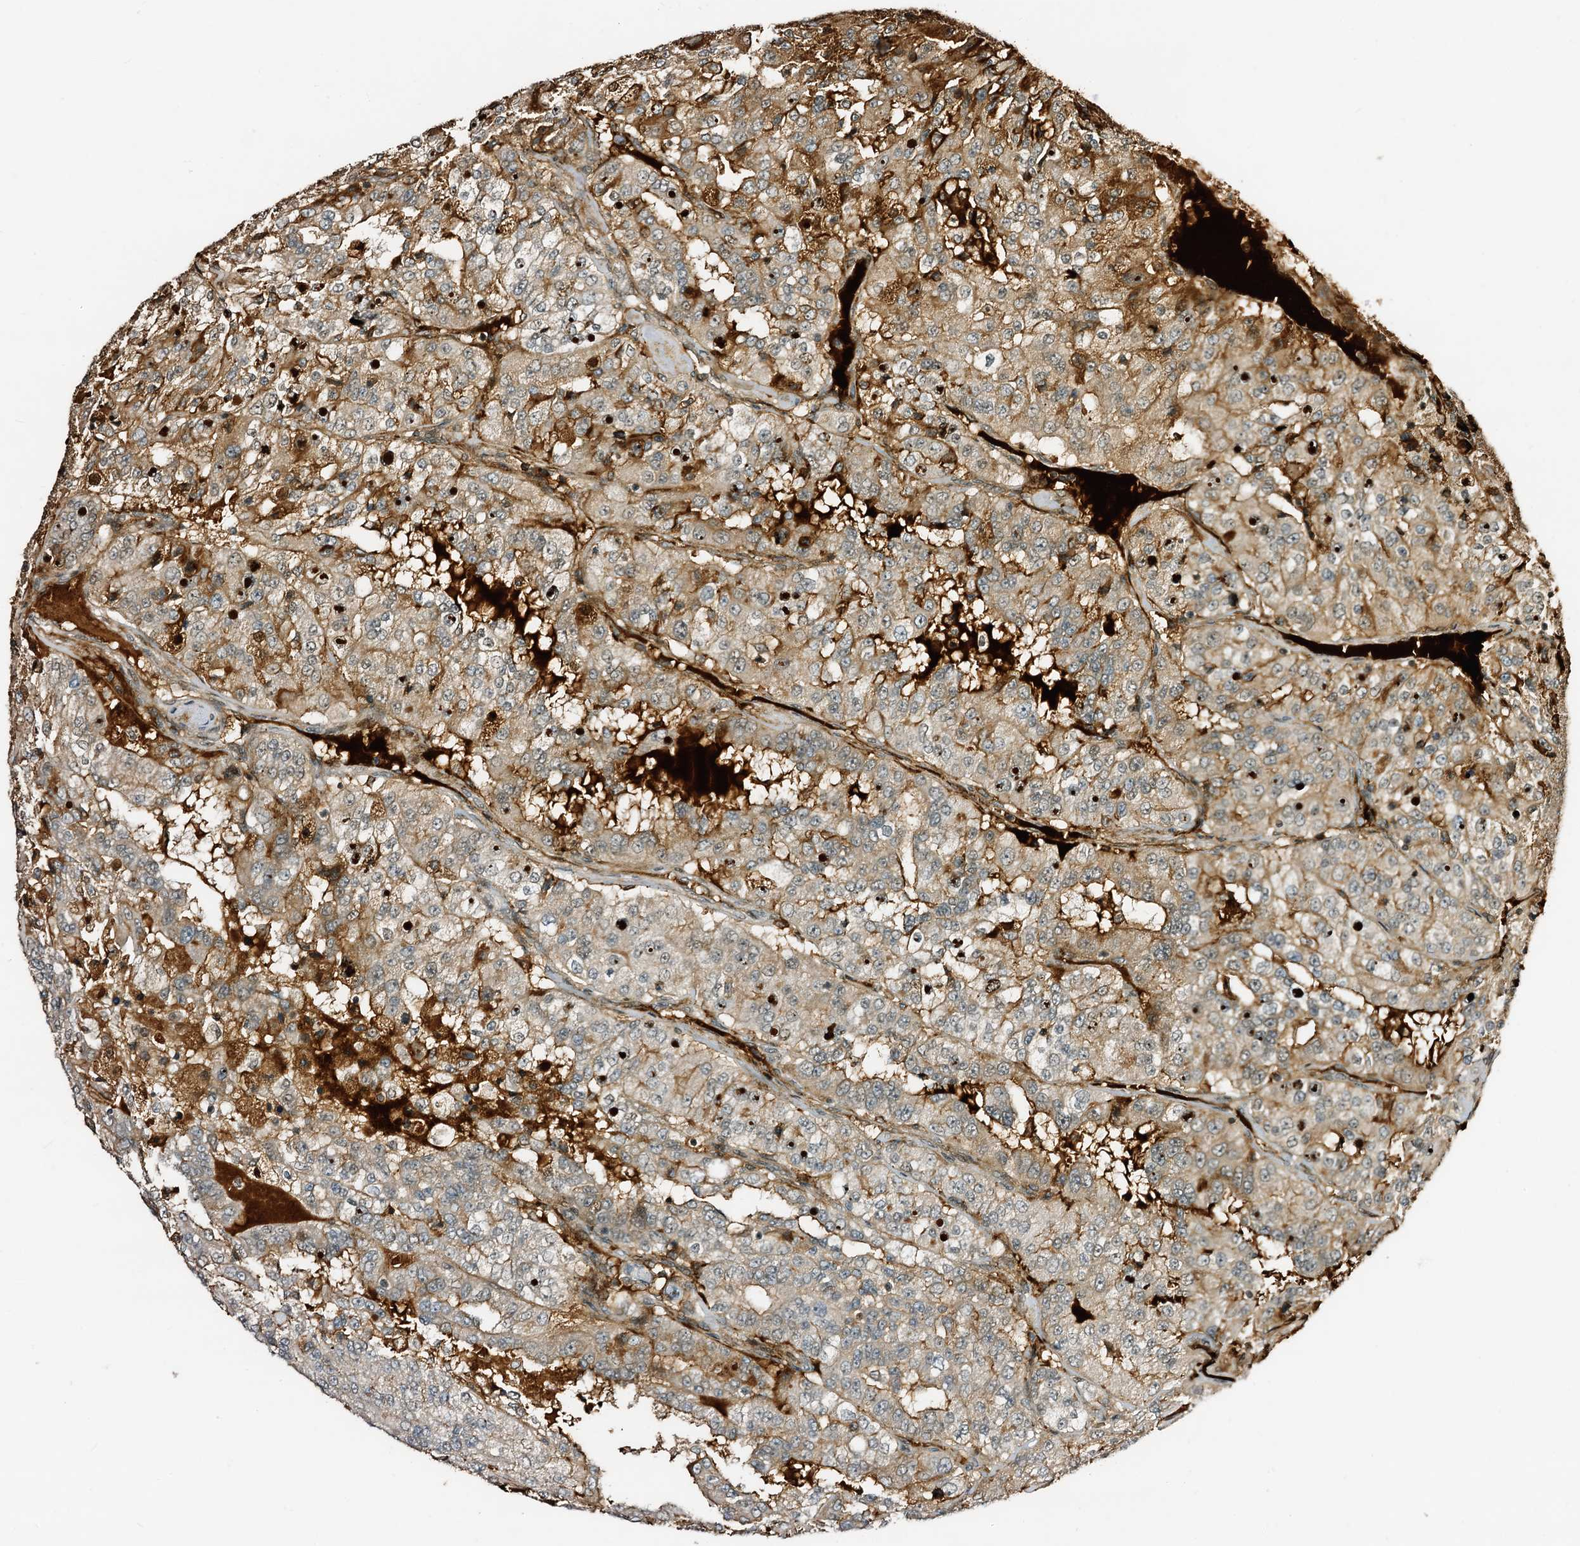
{"staining": {"intensity": "moderate", "quantity": "25%-75%", "location": "cytoplasmic/membranous"}, "tissue": "renal cancer", "cell_type": "Tumor cells", "image_type": "cancer", "snomed": [{"axis": "morphology", "description": "Adenocarcinoma, NOS"}, {"axis": "topography", "description": "Kidney"}], "caption": "A micrograph showing moderate cytoplasmic/membranous positivity in about 25%-75% of tumor cells in renal cancer, as visualized by brown immunohistochemical staining.", "gene": "TRAPPC4", "patient": {"sex": "female", "age": 63}}